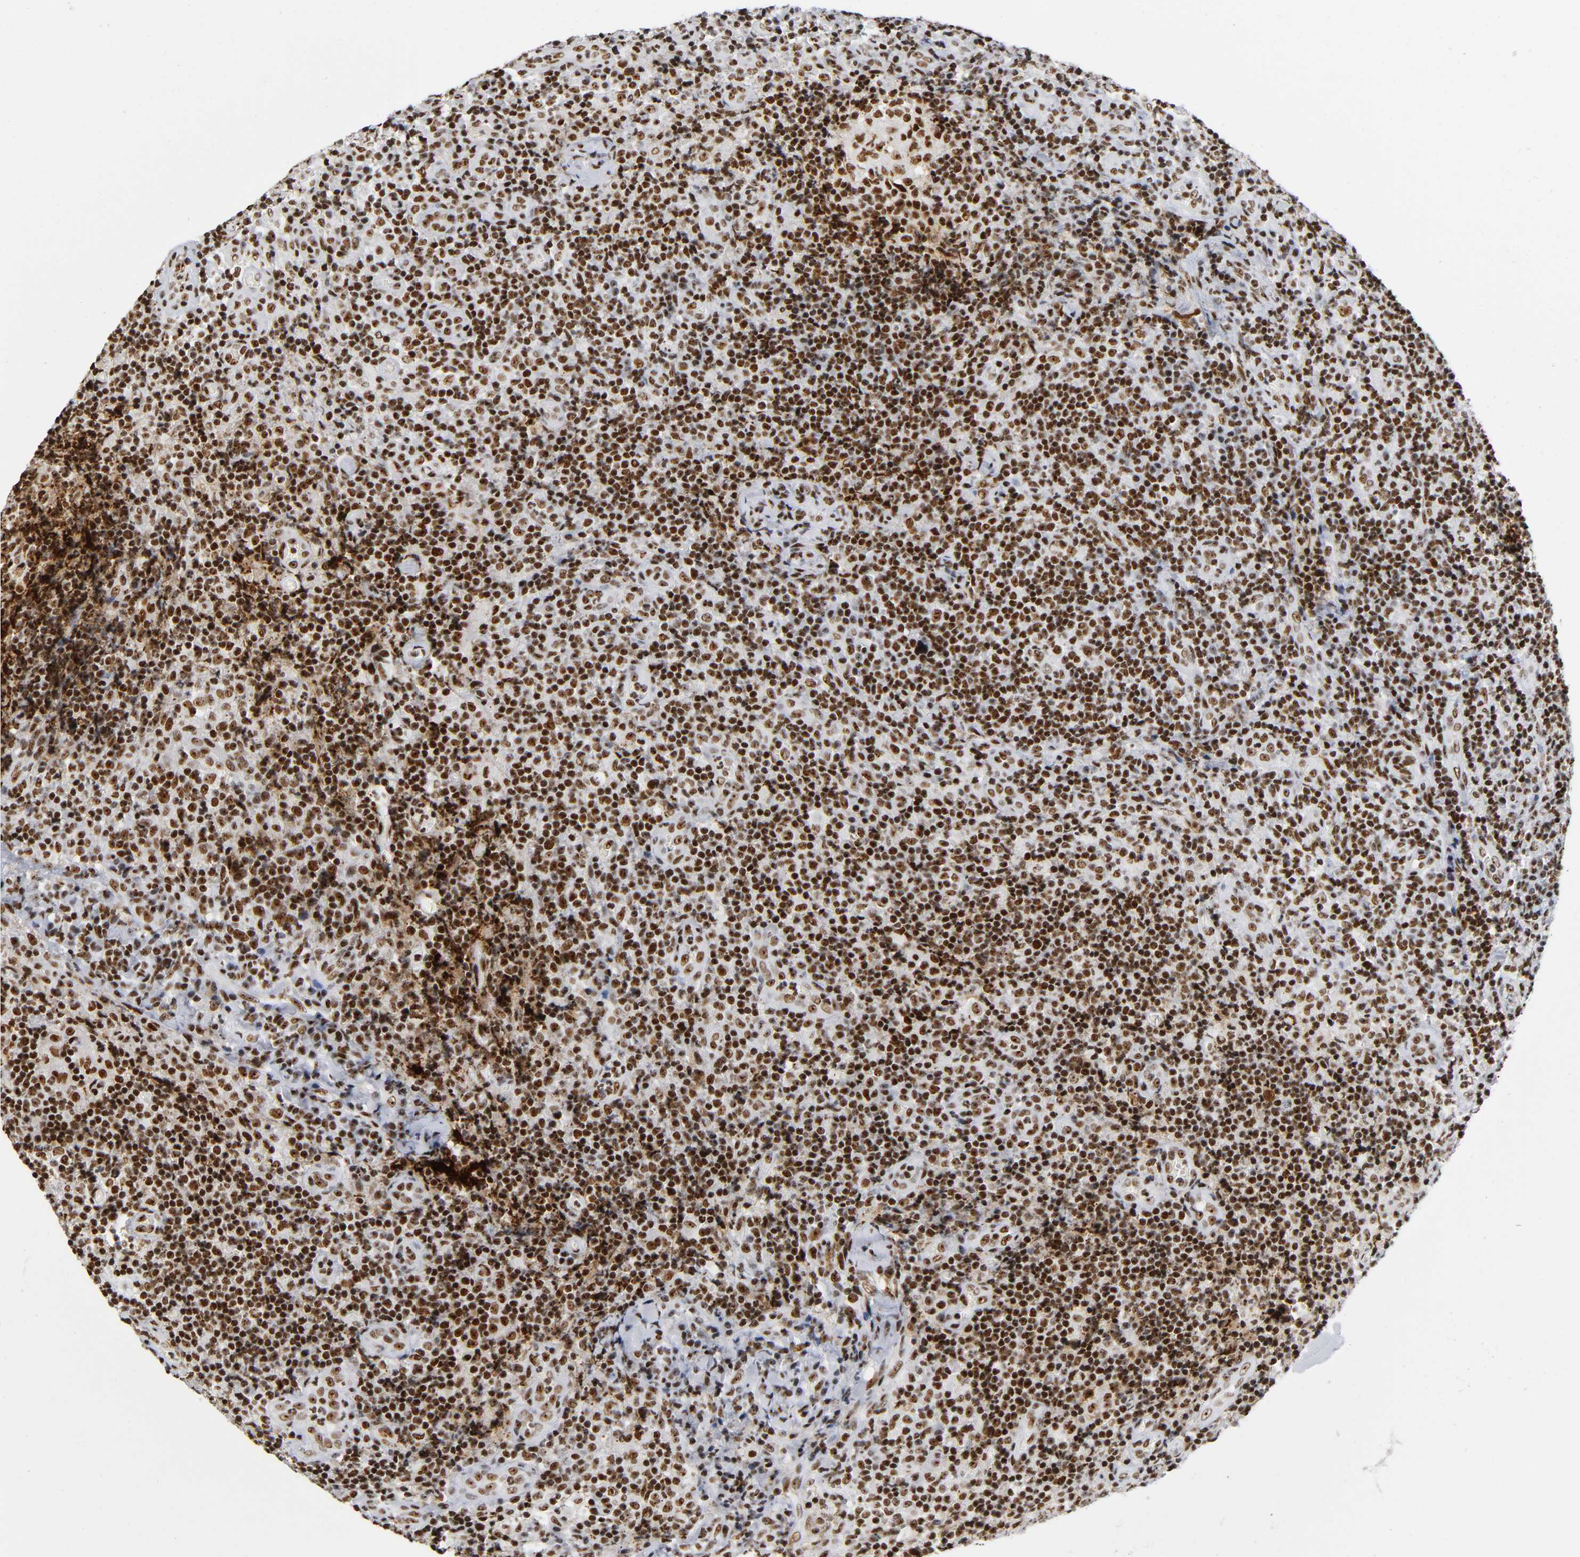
{"staining": {"intensity": "strong", "quantity": ">75%", "location": "nuclear"}, "tissue": "lymph node", "cell_type": "Germinal center cells", "image_type": "normal", "snomed": [{"axis": "morphology", "description": "Normal tissue, NOS"}, {"axis": "morphology", "description": "Inflammation, NOS"}, {"axis": "topography", "description": "Lymph node"}], "caption": "A photomicrograph showing strong nuclear positivity in approximately >75% of germinal center cells in benign lymph node, as visualized by brown immunohistochemical staining.", "gene": "UBTF", "patient": {"sex": "male", "age": 46}}